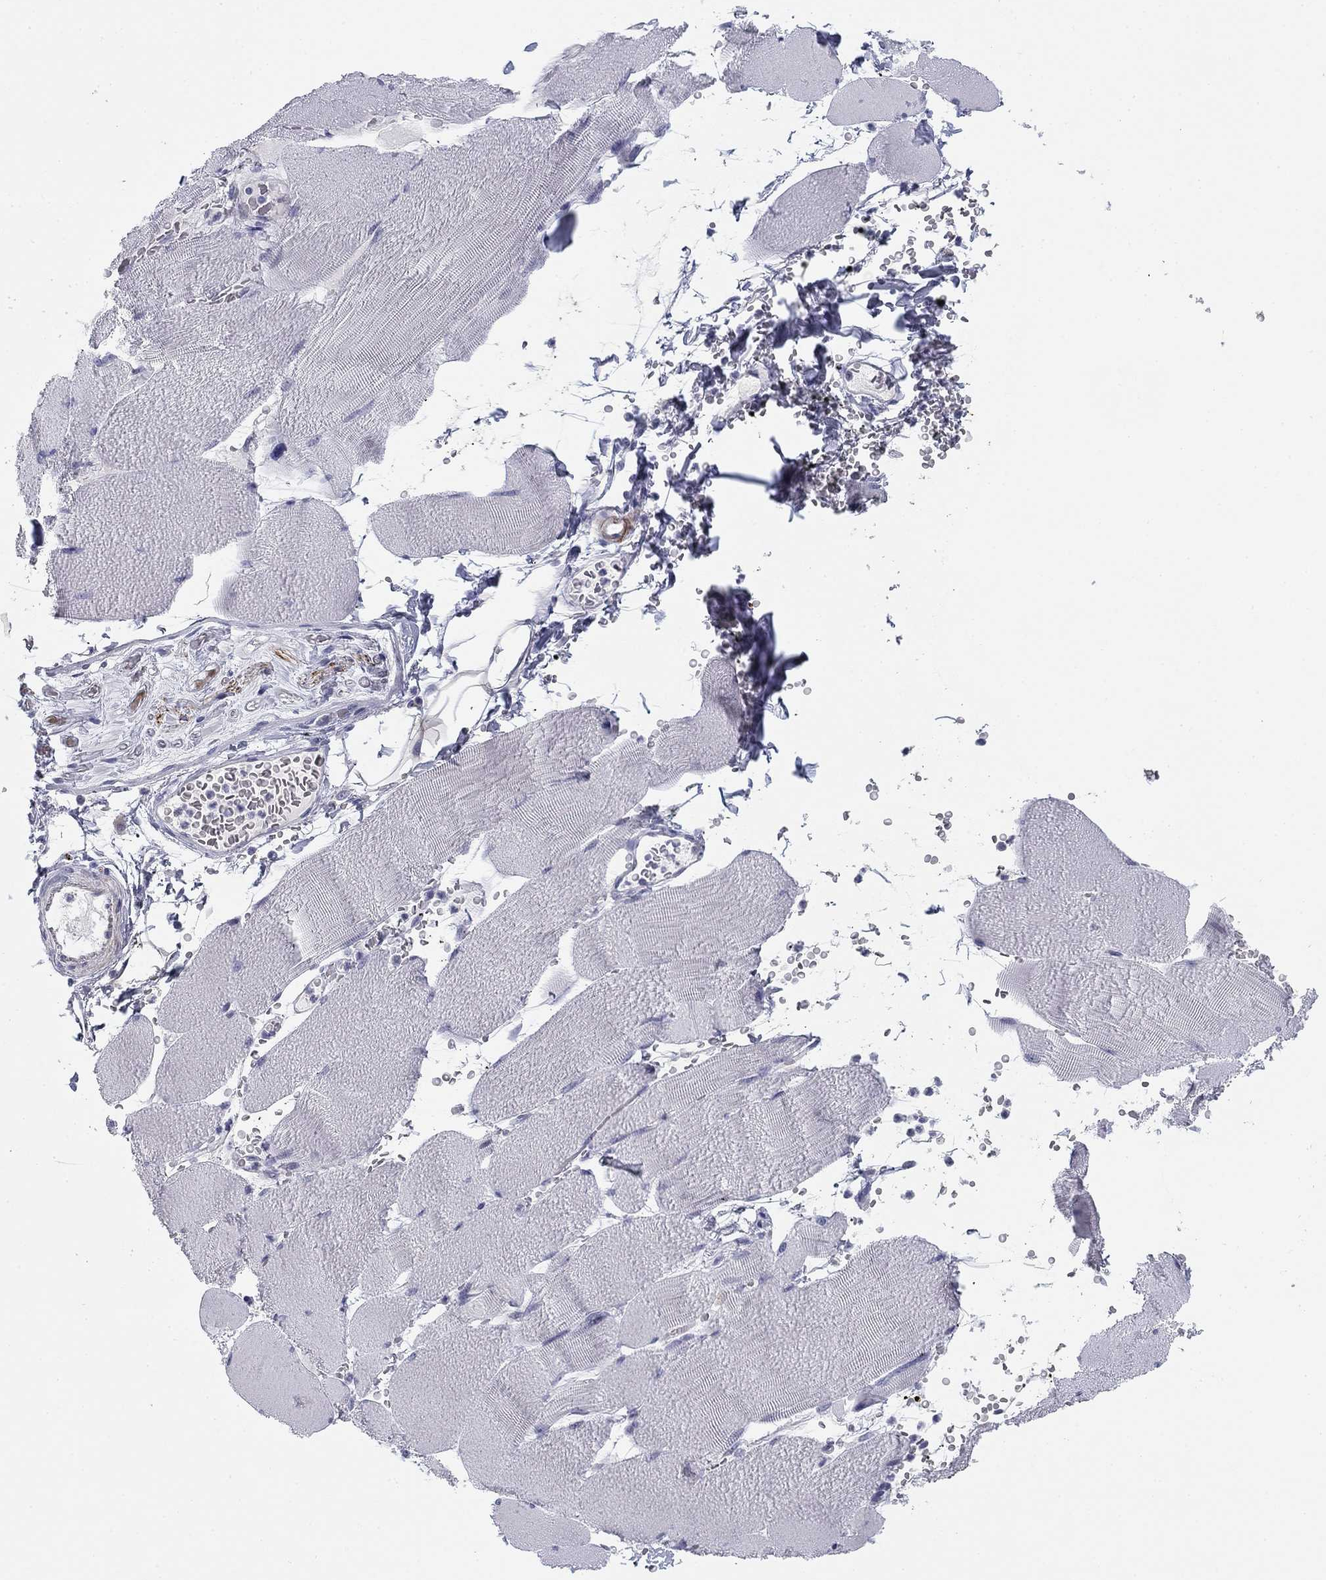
{"staining": {"intensity": "negative", "quantity": "none", "location": "none"}, "tissue": "skeletal muscle", "cell_type": "Myocytes", "image_type": "normal", "snomed": [{"axis": "morphology", "description": "Normal tissue, NOS"}, {"axis": "topography", "description": "Skeletal muscle"}], "caption": "Myocytes are negative for protein expression in normal human skeletal muscle. (DAB IHC, high magnification).", "gene": "PRPH", "patient": {"sex": "male", "age": 56}}